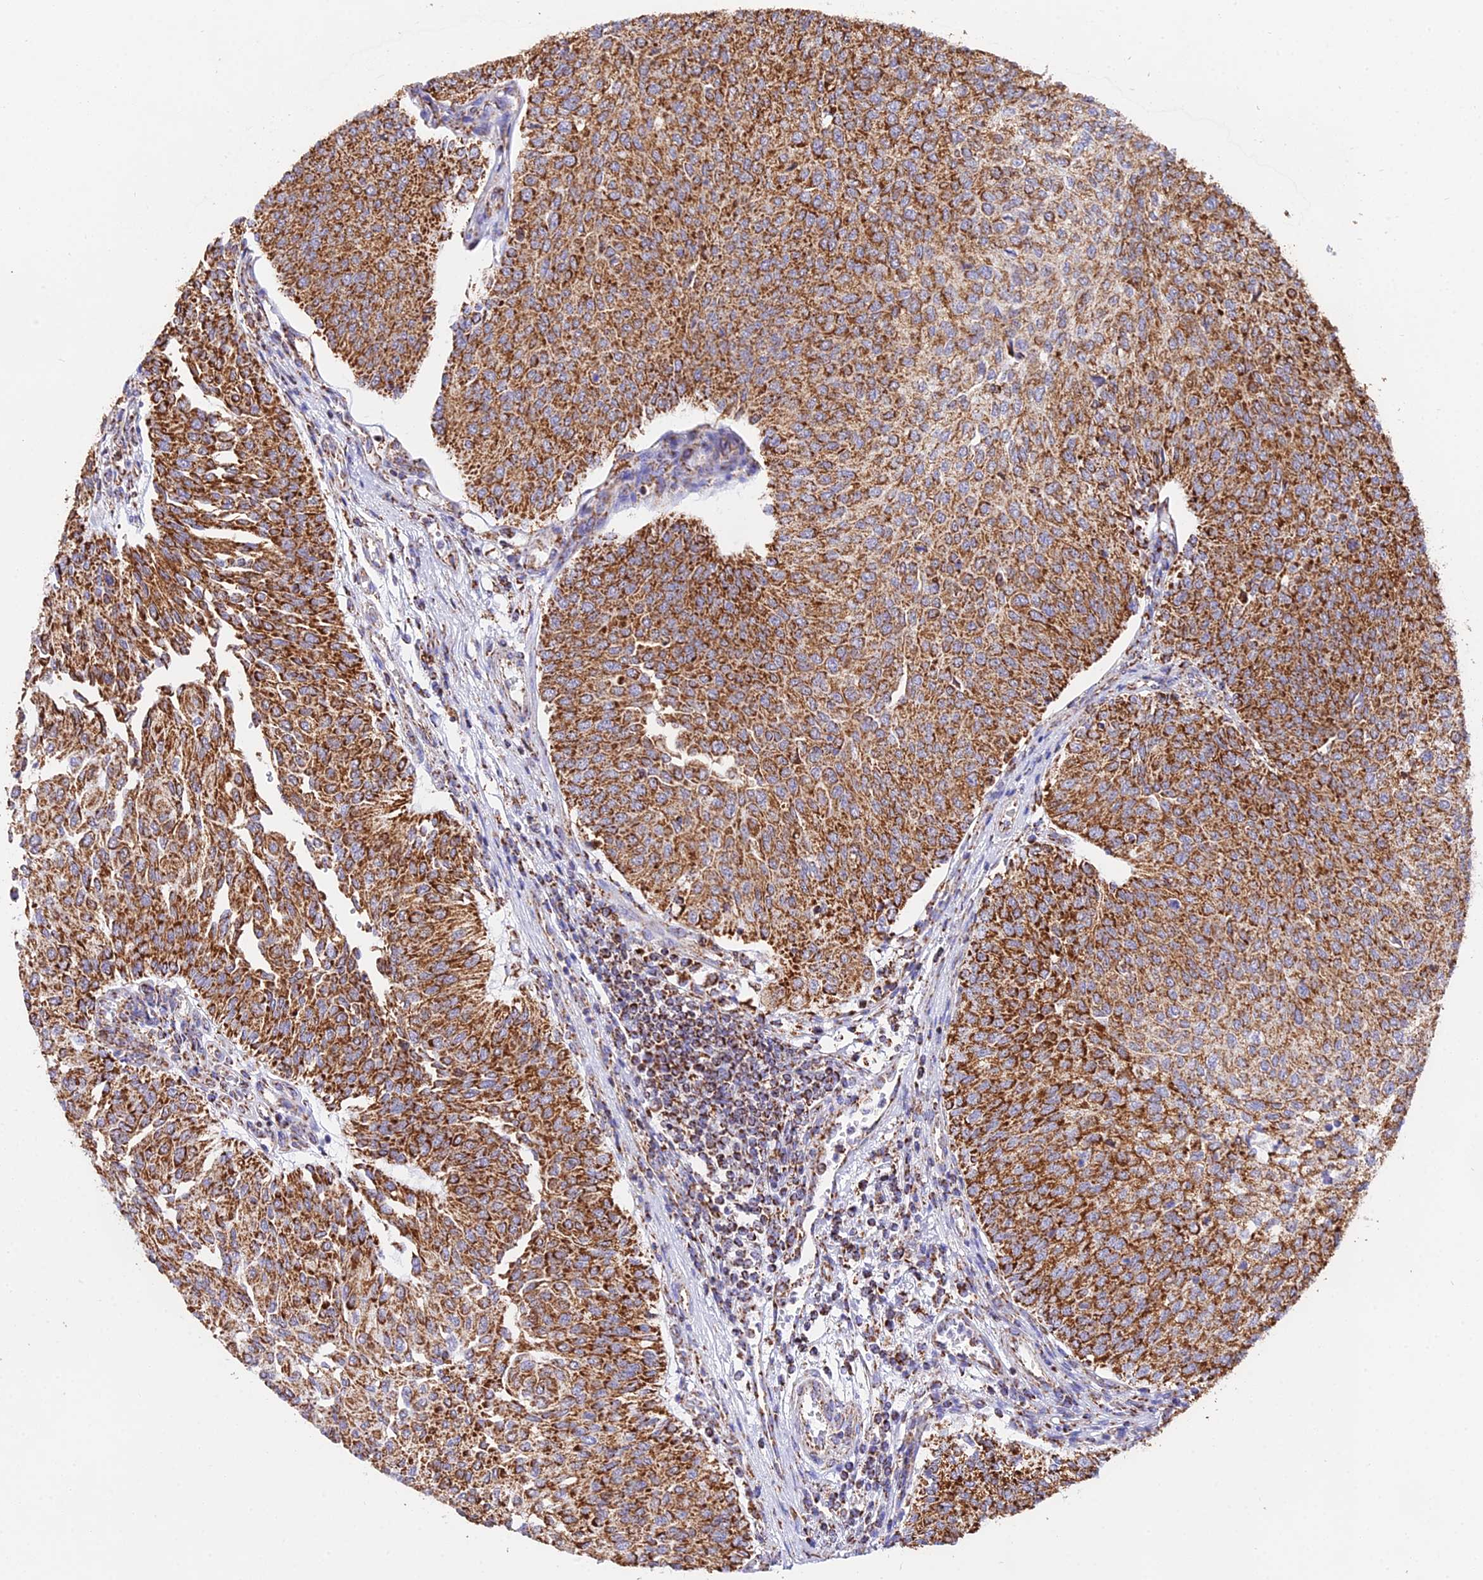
{"staining": {"intensity": "strong", "quantity": ">75%", "location": "cytoplasmic/membranous"}, "tissue": "urothelial cancer", "cell_type": "Tumor cells", "image_type": "cancer", "snomed": [{"axis": "morphology", "description": "Urothelial carcinoma, High grade"}, {"axis": "topography", "description": "Urinary bladder"}], "caption": "Brown immunohistochemical staining in urothelial cancer demonstrates strong cytoplasmic/membranous expression in about >75% of tumor cells.", "gene": "ATP5PD", "patient": {"sex": "female", "age": 79}}